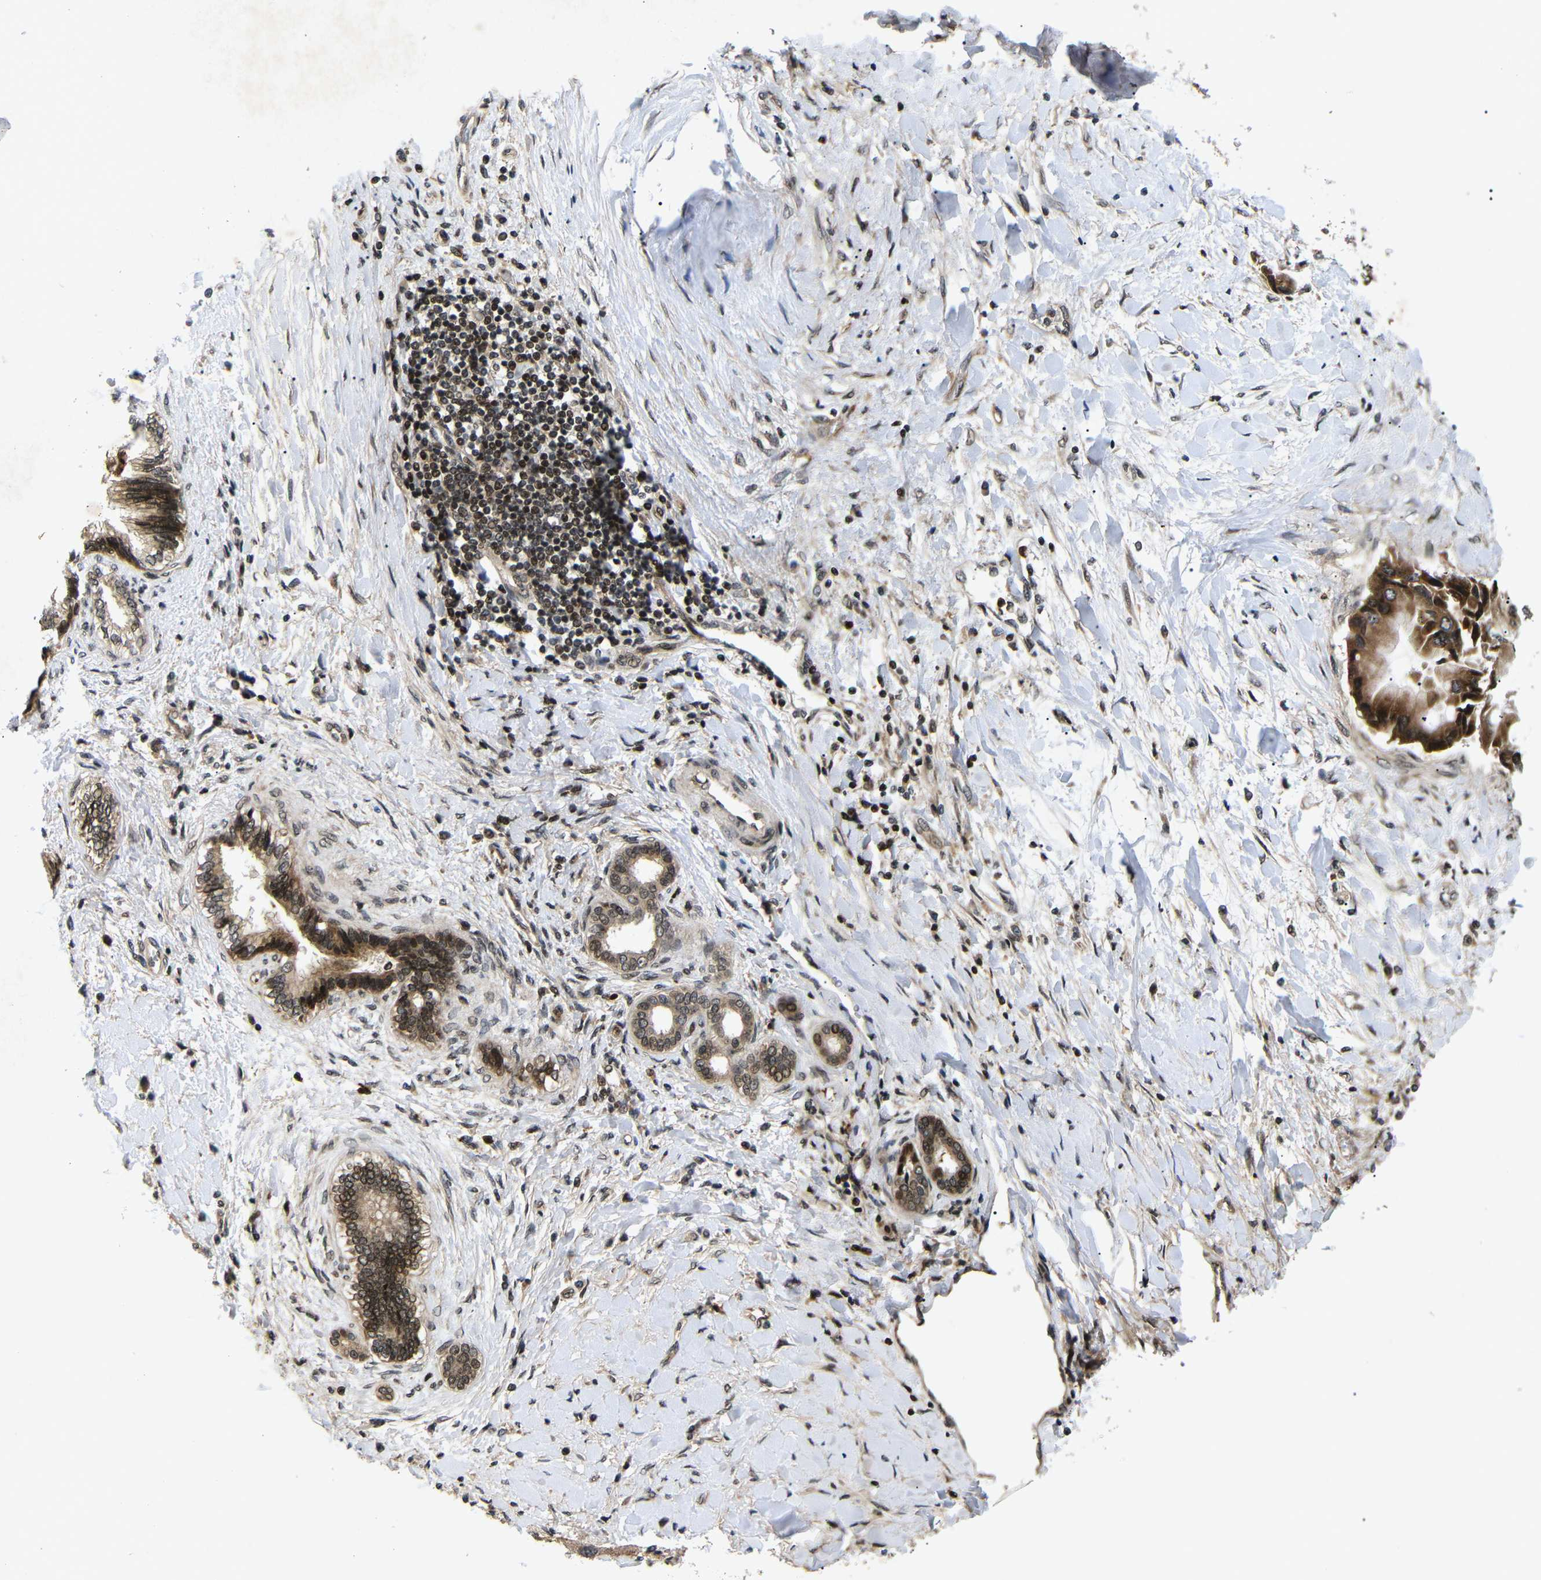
{"staining": {"intensity": "moderate", "quantity": ">75%", "location": "cytoplasmic/membranous,nuclear"}, "tissue": "liver cancer", "cell_type": "Tumor cells", "image_type": "cancer", "snomed": [{"axis": "morphology", "description": "Cholangiocarcinoma"}, {"axis": "topography", "description": "Liver"}], "caption": "The micrograph shows a brown stain indicating the presence of a protein in the cytoplasmic/membranous and nuclear of tumor cells in liver cancer. (DAB IHC, brown staining for protein, blue staining for nuclei).", "gene": "KIF23", "patient": {"sex": "male", "age": 50}}